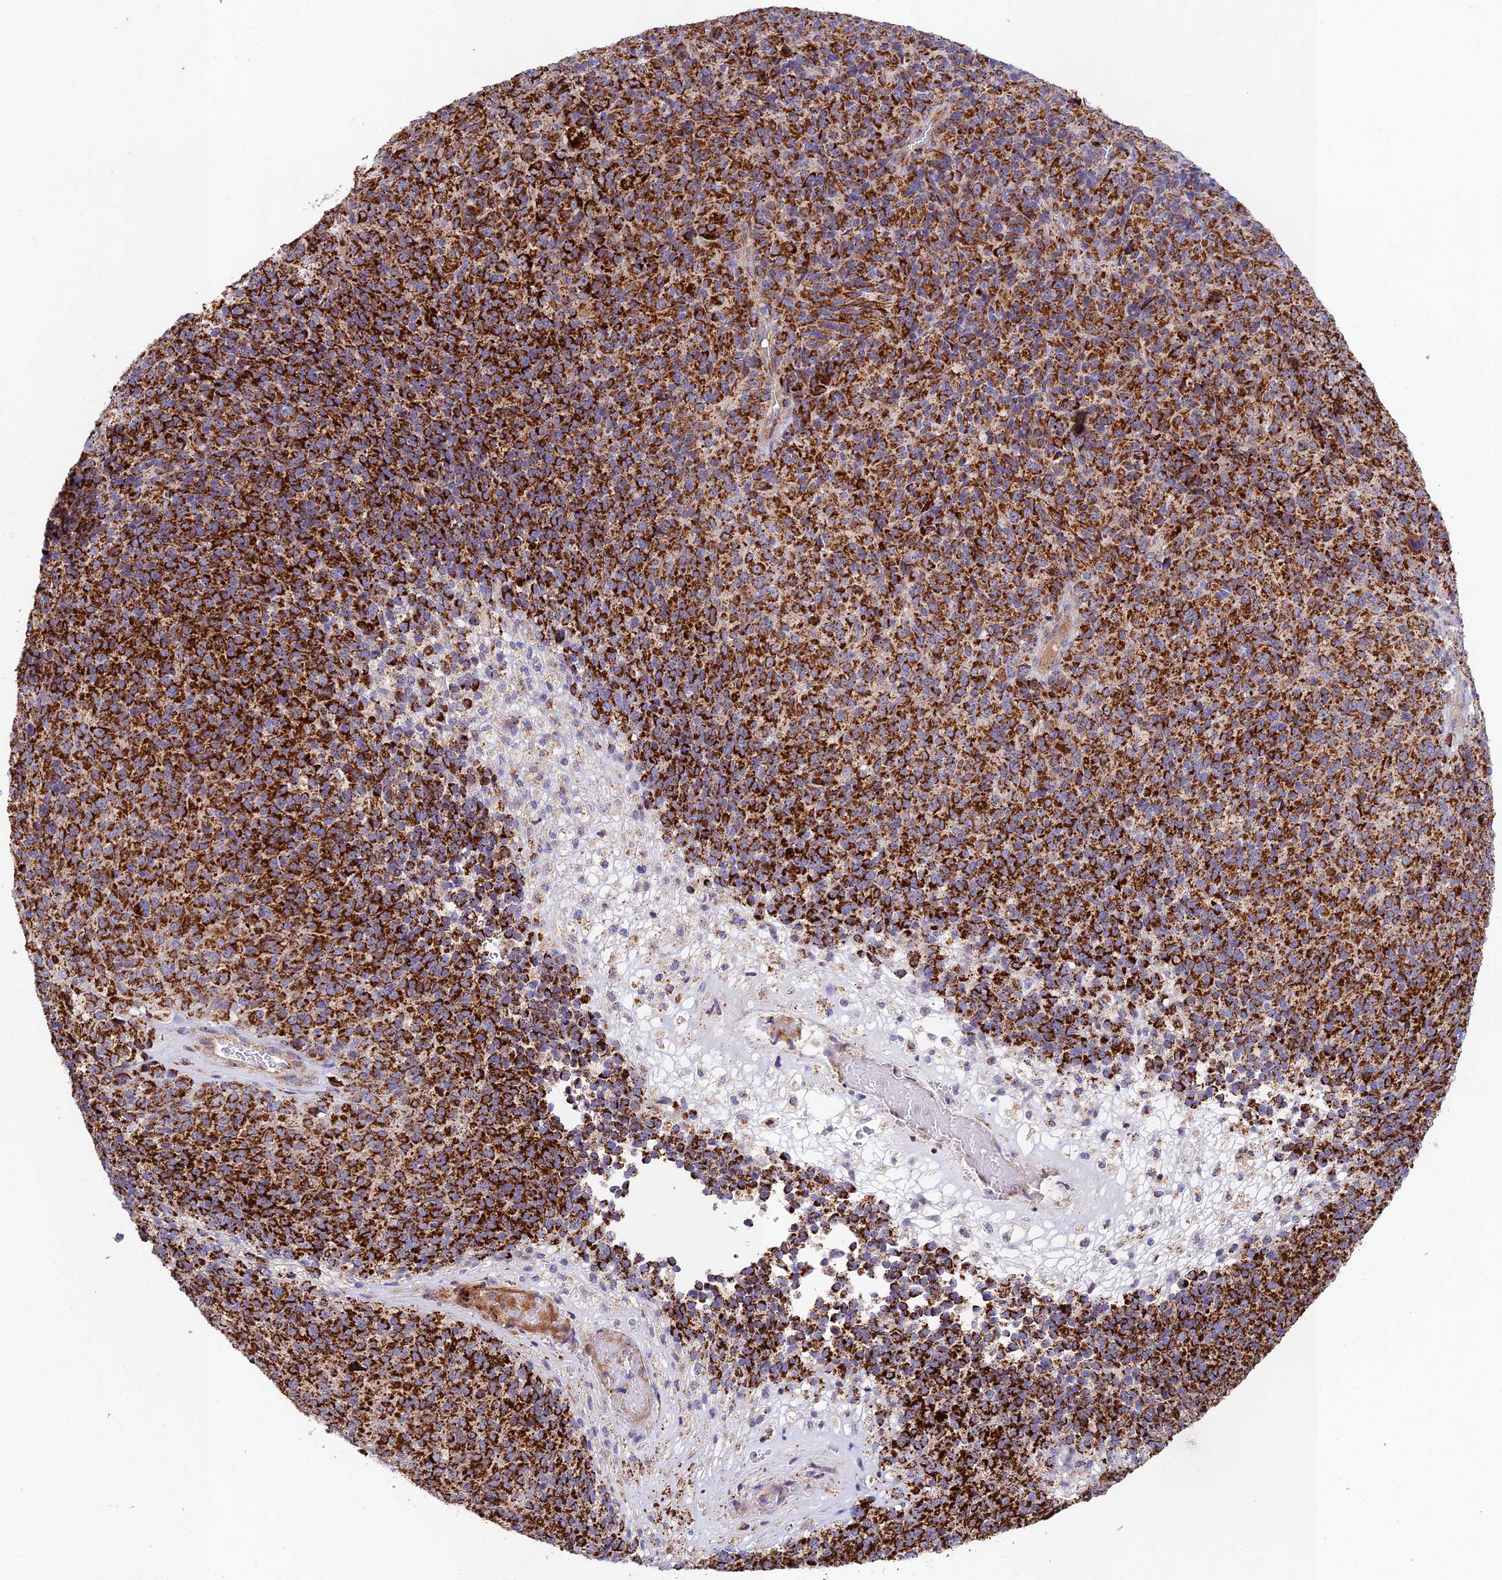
{"staining": {"intensity": "strong", "quantity": ">75%", "location": "cytoplasmic/membranous"}, "tissue": "melanoma", "cell_type": "Tumor cells", "image_type": "cancer", "snomed": [{"axis": "morphology", "description": "Malignant melanoma, Metastatic site"}, {"axis": "topography", "description": "Brain"}], "caption": "Melanoma stained with IHC displays strong cytoplasmic/membranous staining in about >75% of tumor cells. (DAB IHC, brown staining for protein, blue staining for nuclei).", "gene": "KHDC3L", "patient": {"sex": "female", "age": 56}}